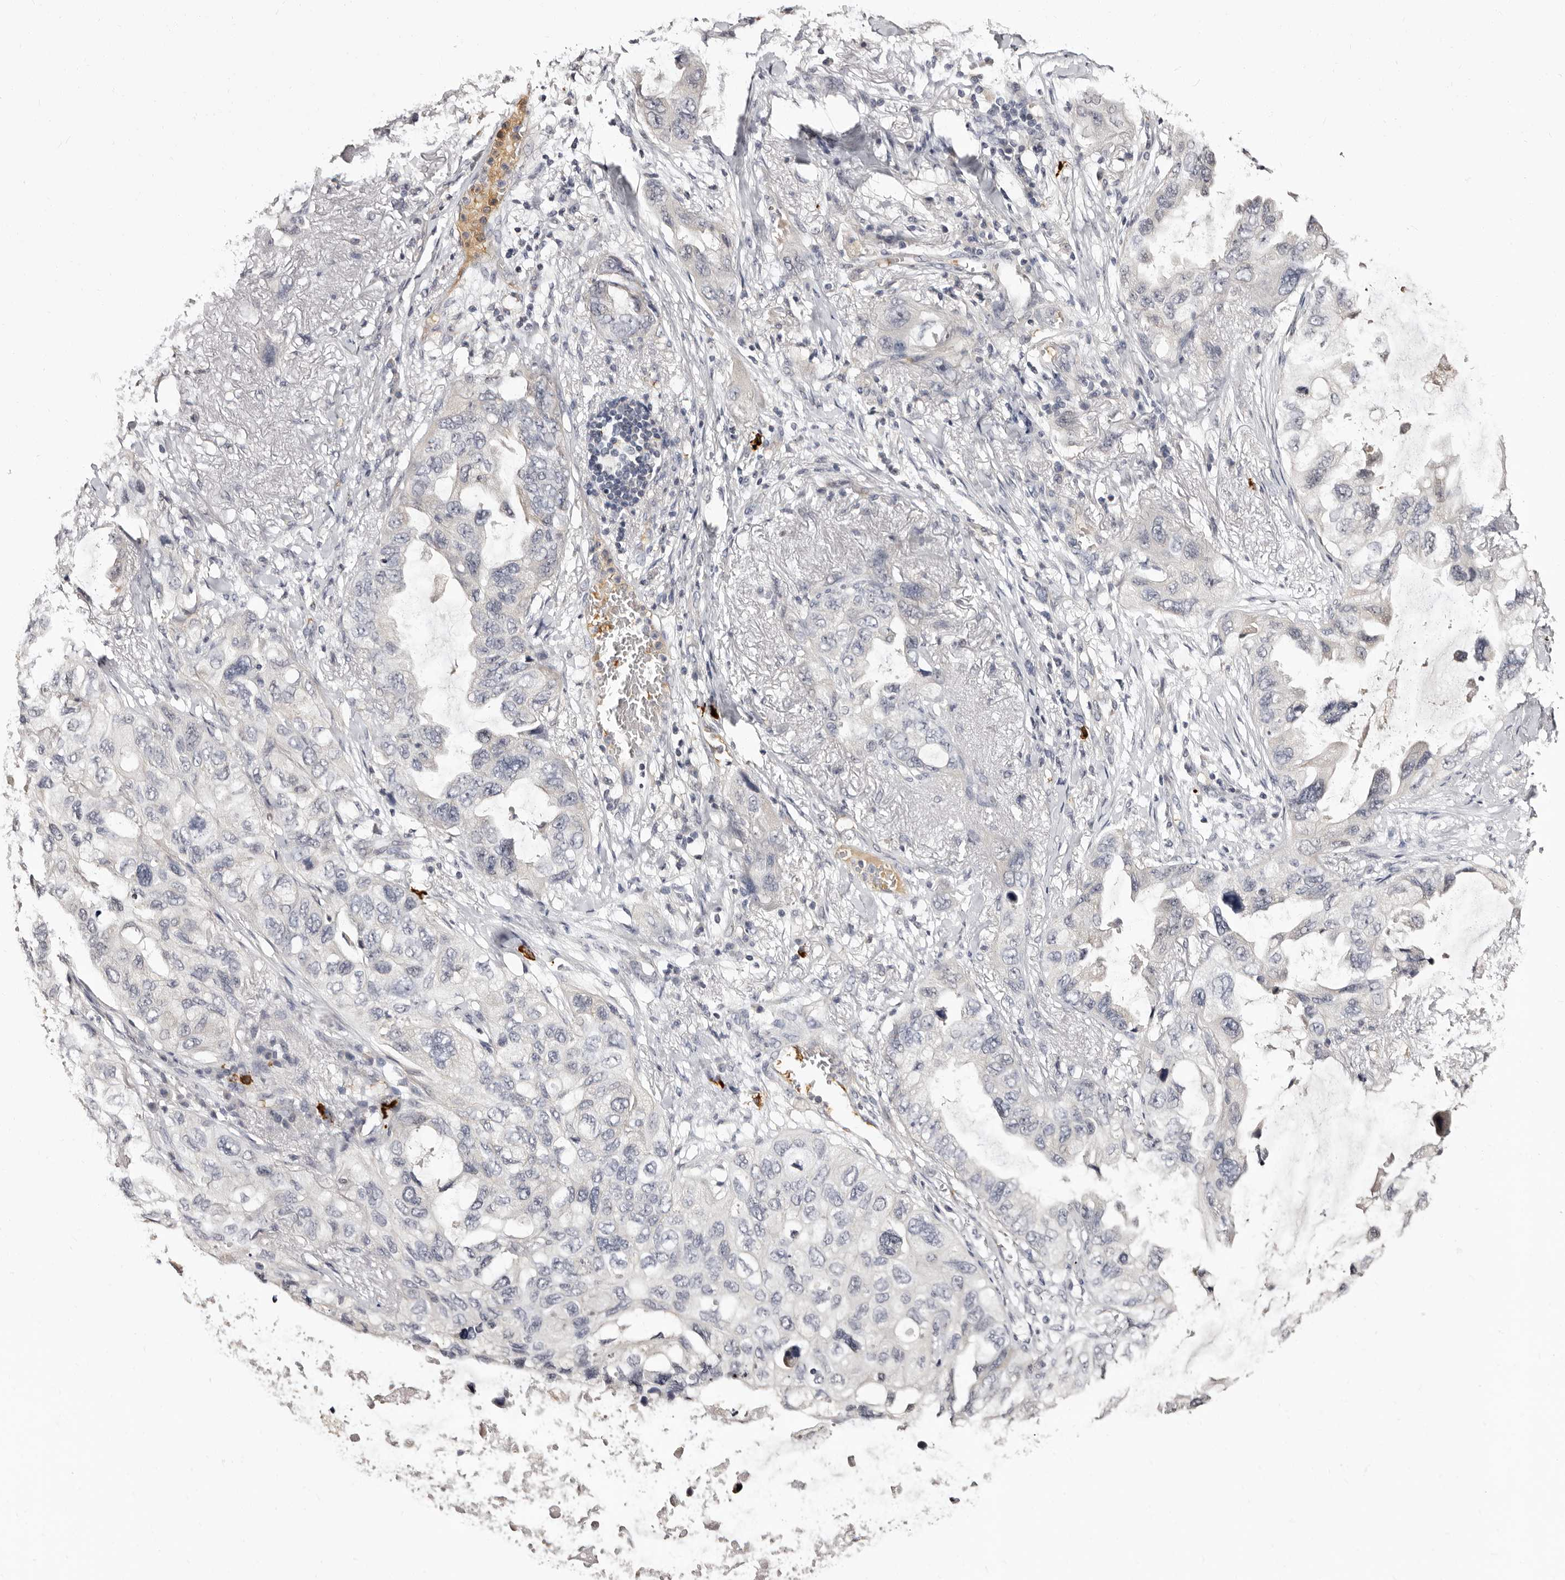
{"staining": {"intensity": "negative", "quantity": "none", "location": "none"}, "tissue": "lung cancer", "cell_type": "Tumor cells", "image_type": "cancer", "snomed": [{"axis": "morphology", "description": "Squamous cell carcinoma, NOS"}, {"axis": "topography", "description": "Lung"}], "caption": "The IHC photomicrograph has no significant positivity in tumor cells of lung cancer (squamous cell carcinoma) tissue.", "gene": "BPGM", "patient": {"sex": "female", "age": 73}}